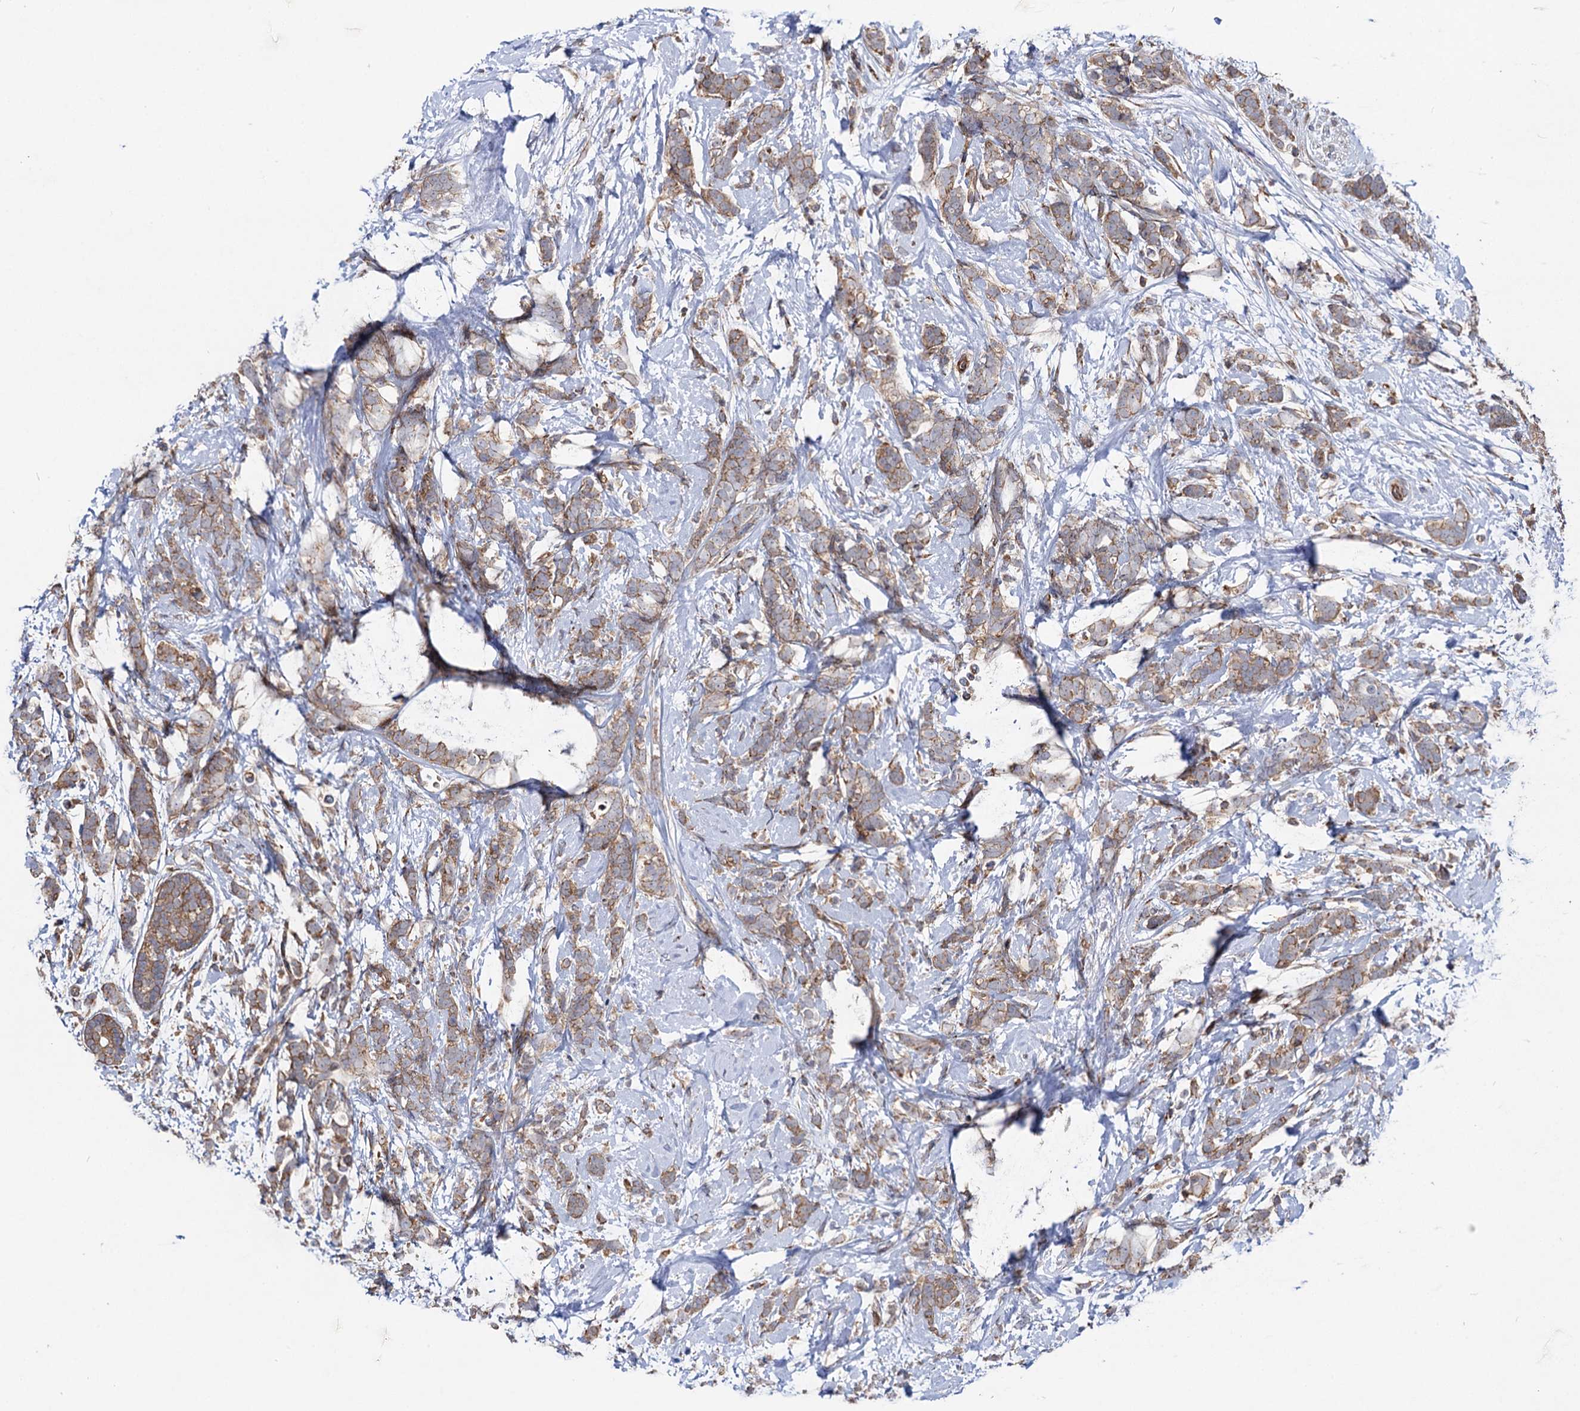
{"staining": {"intensity": "moderate", "quantity": "<25%", "location": "cytoplasmic/membranous"}, "tissue": "breast cancer", "cell_type": "Tumor cells", "image_type": "cancer", "snomed": [{"axis": "morphology", "description": "Lobular carcinoma"}, {"axis": "topography", "description": "Breast"}], "caption": "This micrograph shows IHC staining of breast cancer (lobular carcinoma), with low moderate cytoplasmic/membranous staining in about <25% of tumor cells.", "gene": "DYDC1", "patient": {"sex": "female", "age": 58}}